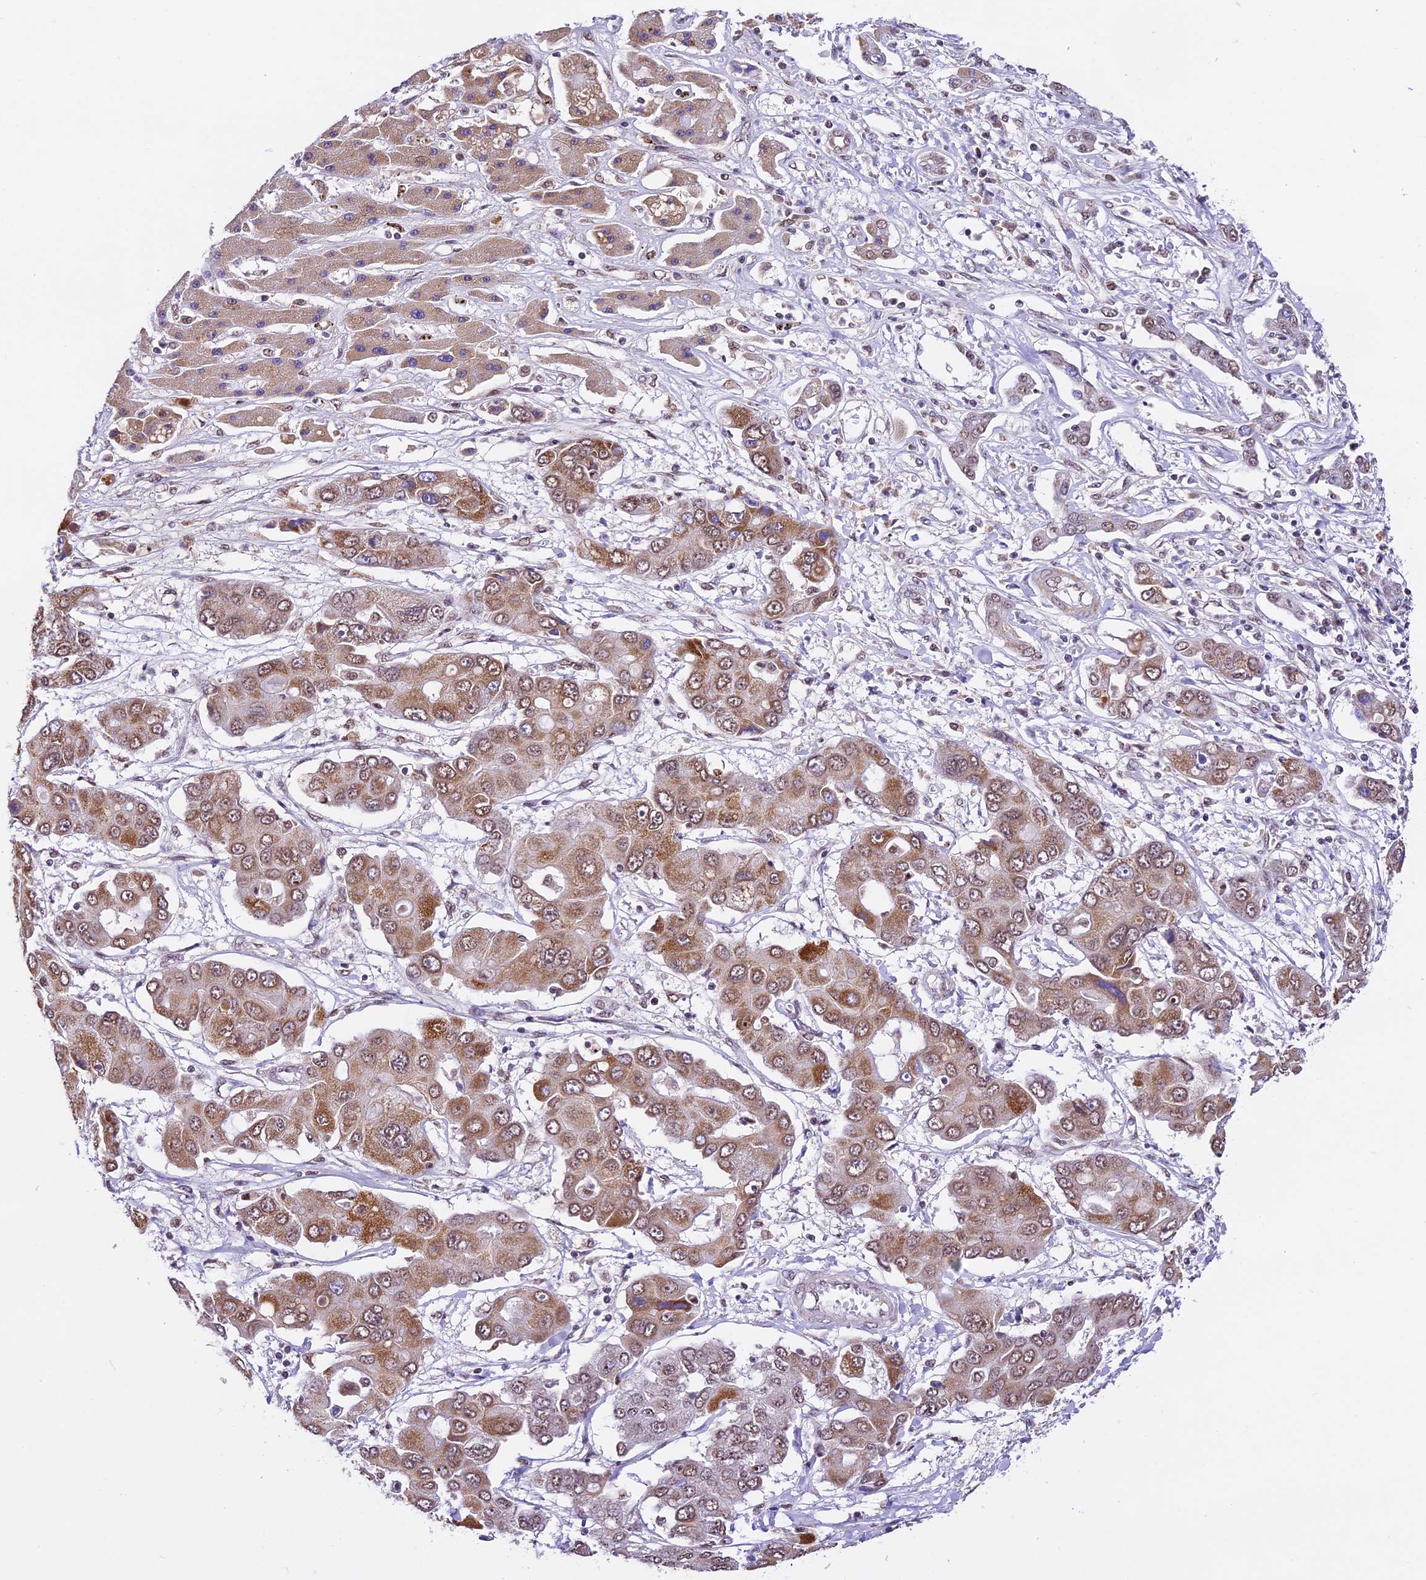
{"staining": {"intensity": "moderate", "quantity": ">75%", "location": "cytoplasmic/membranous,nuclear"}, "tissue": "liver cancer", "cell_type": "Tumor cells", "image_type": "cancer", "snomed": [{"axis": "morphology", "description": "Cholangiocarcinoma"}, {"axis": "topography", "description": "Liver"}], "caption": "Protein expression analysis of cholangiocarcinoma (liver) demonstrates moderate cytoplasmic/membranous and nuclear expression in about >75% of tumor cells. (Brightfield microscopy of DAB IHC at high magnification).", "gene": "CARS2", "patient": {"sex": "male", "age": 67}}